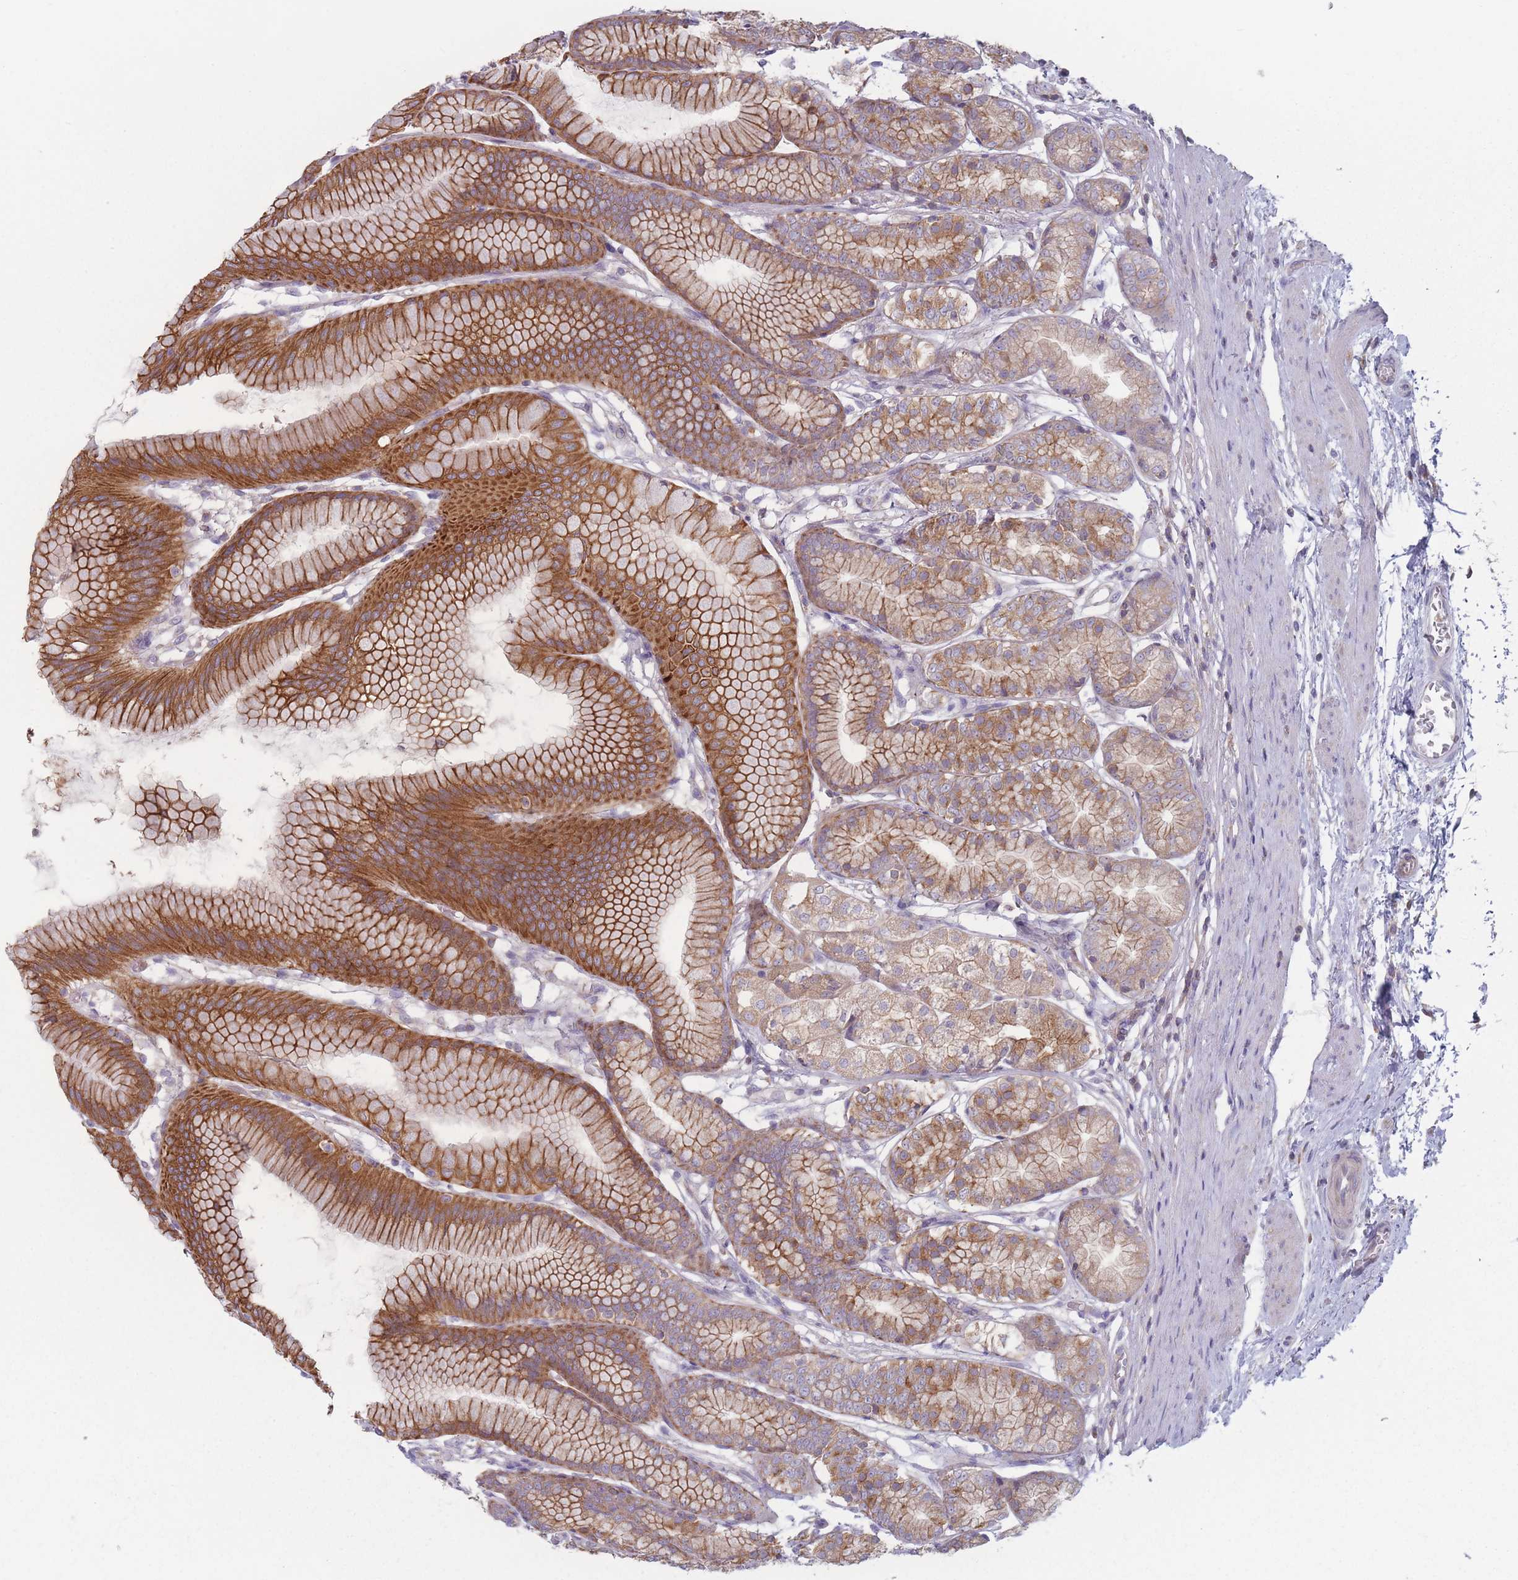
{"staining": {"intensity": "strong", "quantity": "25%-75%", "location": "cytoplasmic/membranous"}, "tissue": "stomach", "cell_type": "Glandular cells", "image_type": "normal", "snomed": [{"axis": "morphology", "description": "Normal tissue, NOS"}, {"axis": "morphology", "description": "Adenocarcinoma, NOS"}, {"axis": "morphology", "description": "Adenocarcinoma, High grade"}, {"axis": "topography", "description": "Stomach, upper"}, {"axis": "topography", "description": "Stomach"}], "caption": "Approximately 25%-75% of glandular cells in benign stomach show strong cytoplasmic/membranous protein expression as visualized by brown immunohistochemical staining.", "gene": "HSBP1L1", "patient": {"sex": "female", "age": 65}}